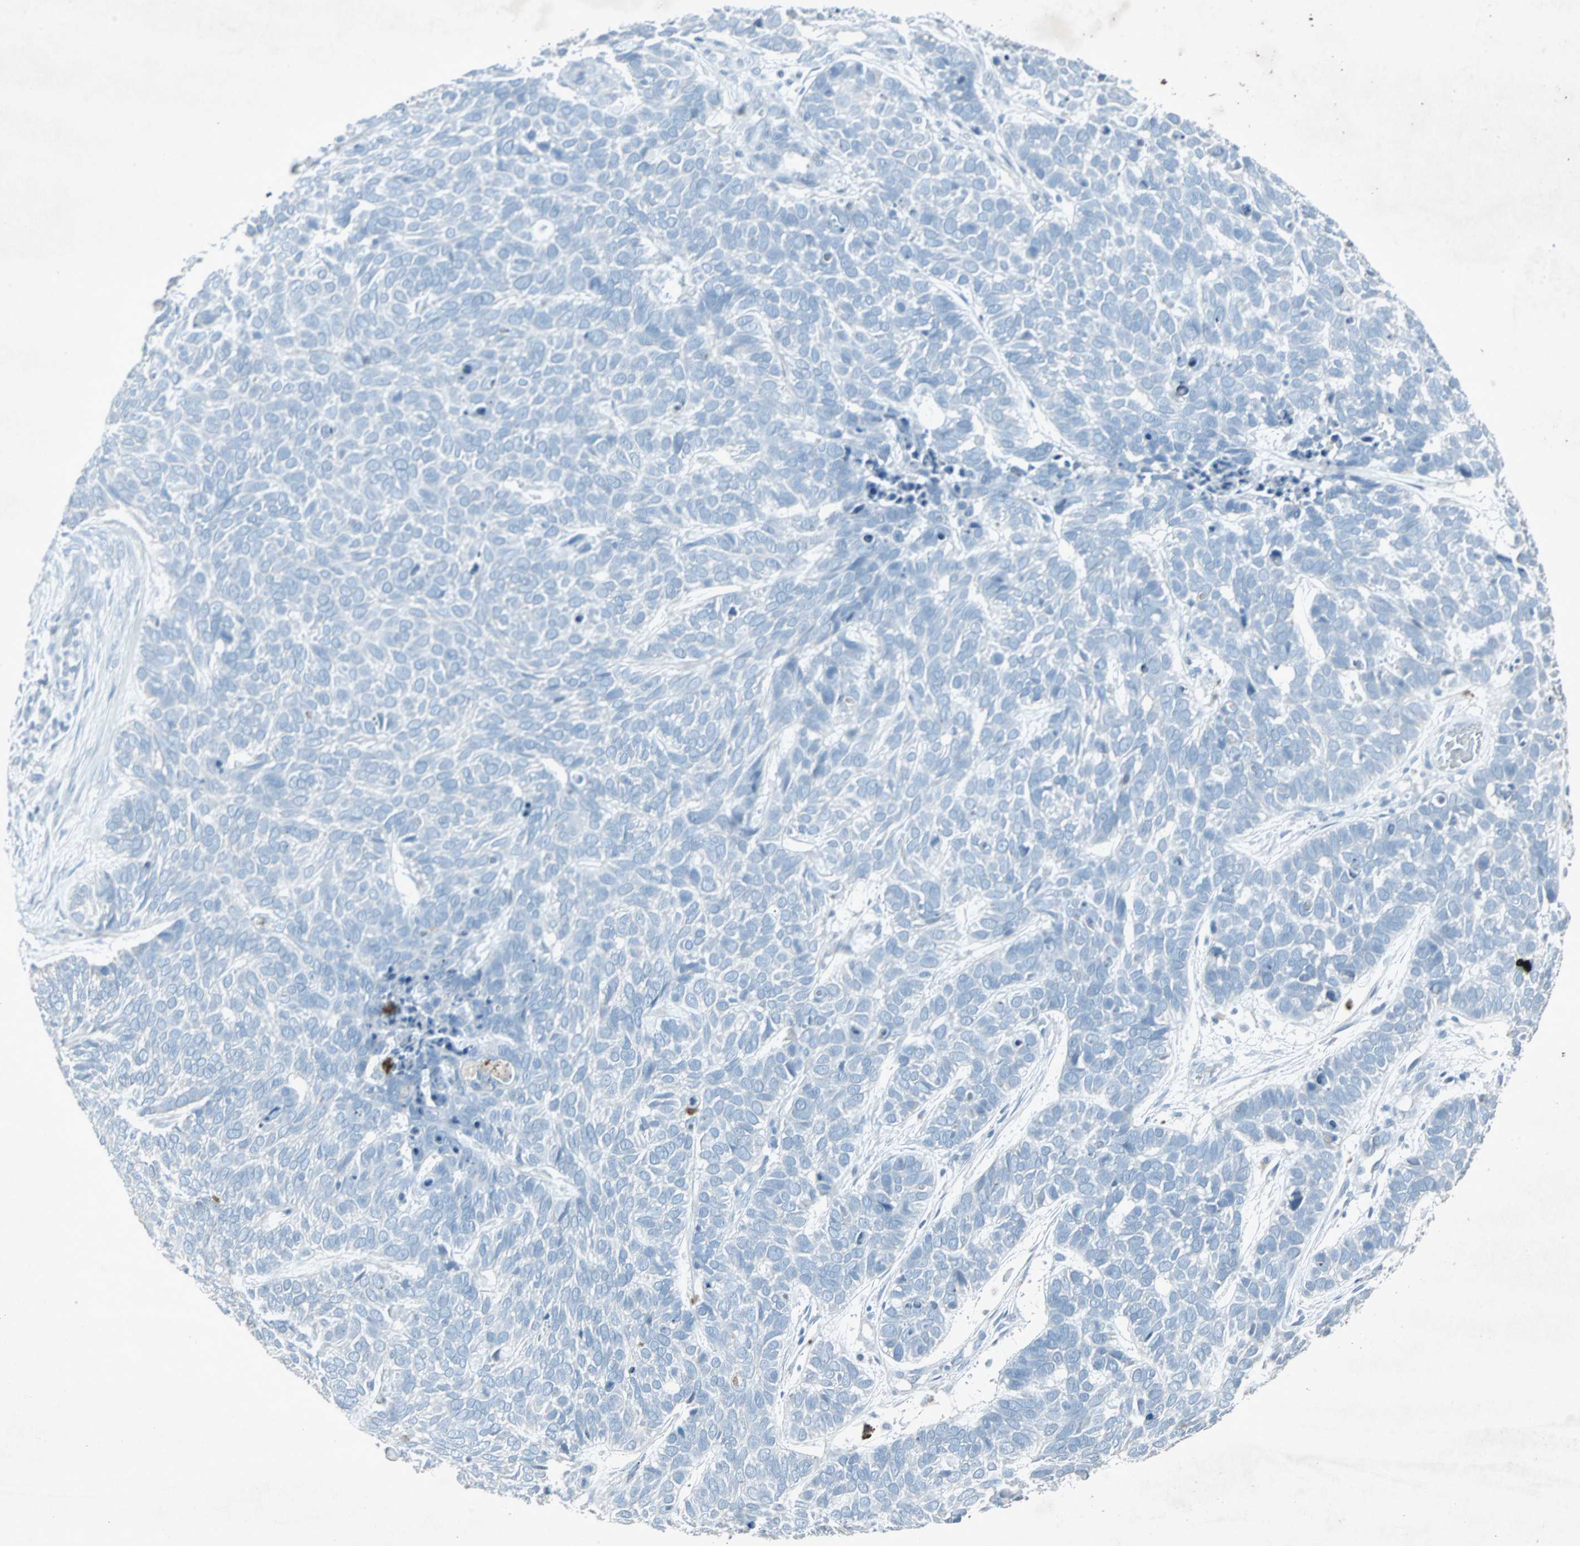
{"staining": {"intensity": "negative", "quantity": "none", "location": "none"}, "tissue": "skin cancer", "cell_type": "Tumor cells", "image_type": "cancer", "snomed": [{"axis": "morphology", "description": "Basal cell carcinoma"}, {"axis": "topography", "description": "Skin"}], "caption": "Photomicrograph shows no protein staining in tumor cells of skin cancer tissue. (Immunohistochemistry, brightfield microscopy, high magnification).", "gene": "LANCL3", "patient": {"sex": "male", "age": 87}}